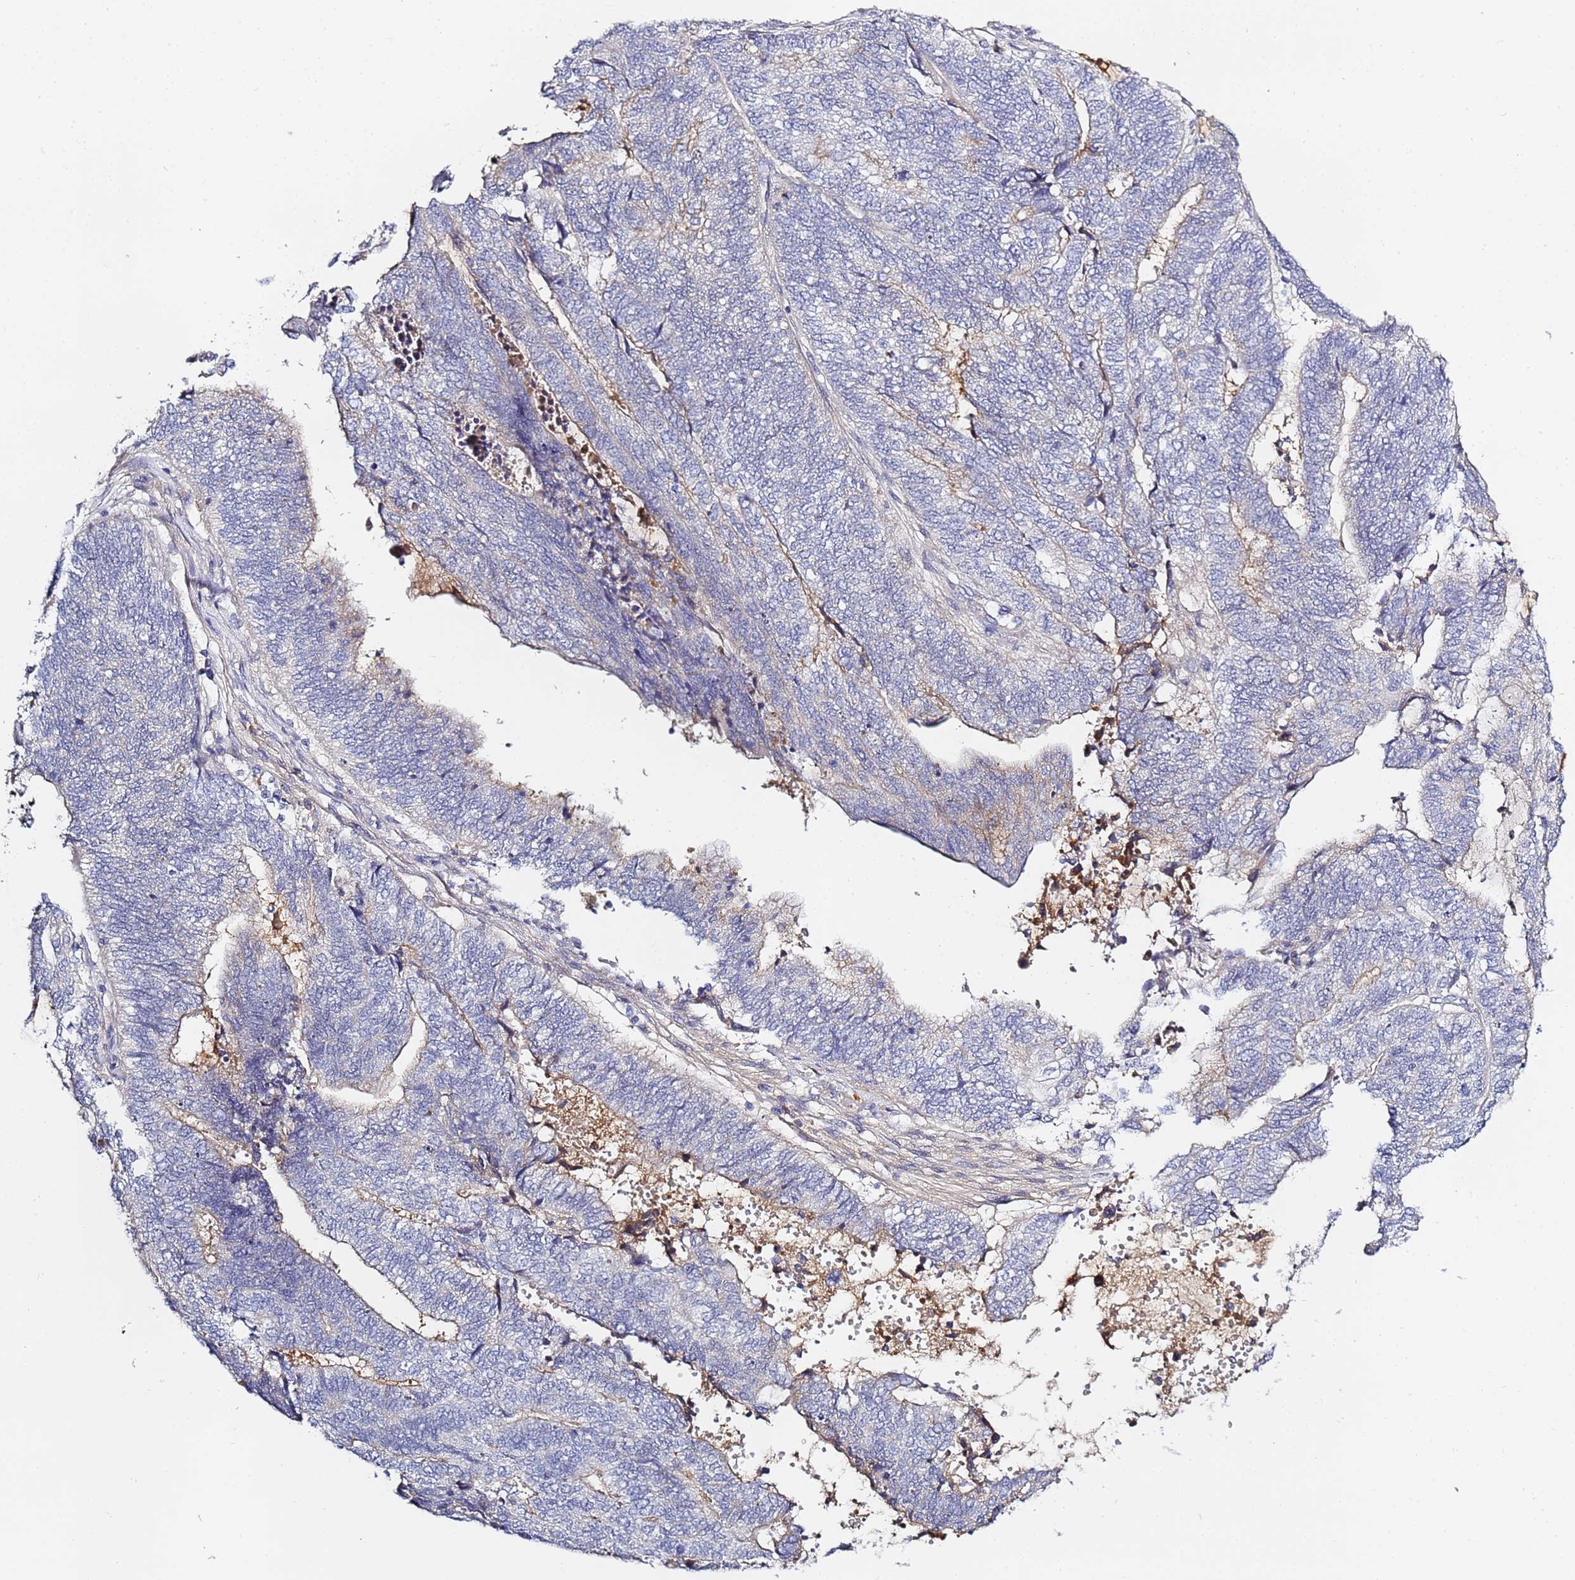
{"staining": {"intensity": "weak", "quantity": "<25%", "location": "cytoplasmic/membranous"}, "tissue": "endometrial cancer", "cell_type": "Tumor cells", "image_type": "cancer", "snomed": [{"axis": "morphology", "description": "Adenocarcinoma, NOS"}, {"axis": "topography", "description": "Uterus"}, {"axis": "topography", "description": "Endometrium"}], "caption": "Immunohistochemistry (IHC) image of neoplastic tissue: endometrial cancer stained with DAB (3,3'-diaminobenzidine) demonstrates no significant protein expression in tumor cells.", "gene": "CFH", "patient": {"sex": "female", "age": 70}}